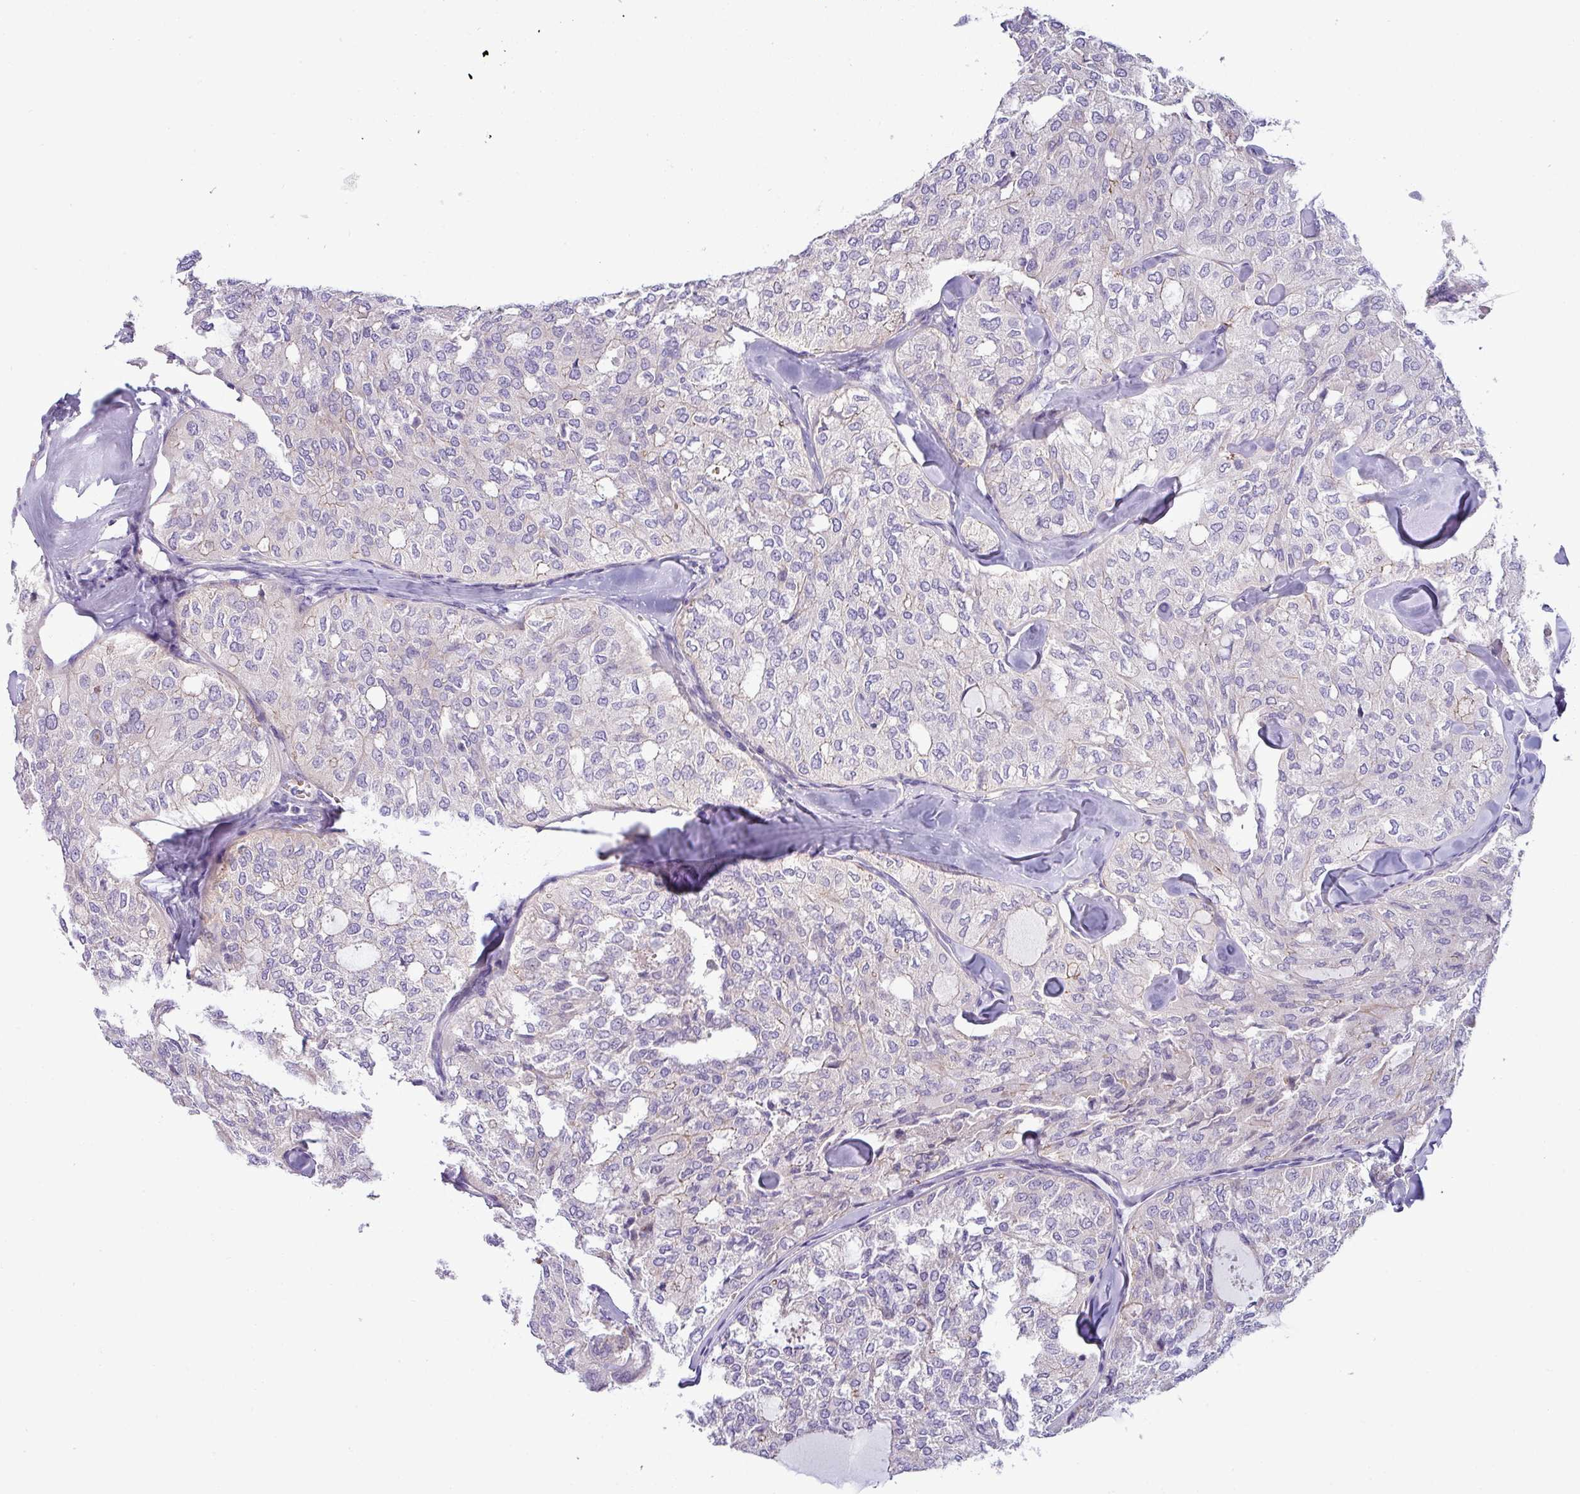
{"staining": {"intensity": "negative", "quantity": "none", "location": "none"}, "tissue": "thyroid cancer", "cell_type": "Tumor cells", "image_type": "cancer", "snomed": [{"axis": "morphology", "description": "Follicular adenoma carcinoma, NOS"}, {"axis": "topography", "description": "Thyroid gland"}], "caption": "A high-resolution micrograph shows IHC staining of follicular adenoma carcinoma (thyroid), which shows no significant expression in tumor cells.", "gene": "ACAP3", "patient": {"sex": "male", "age": 75}}